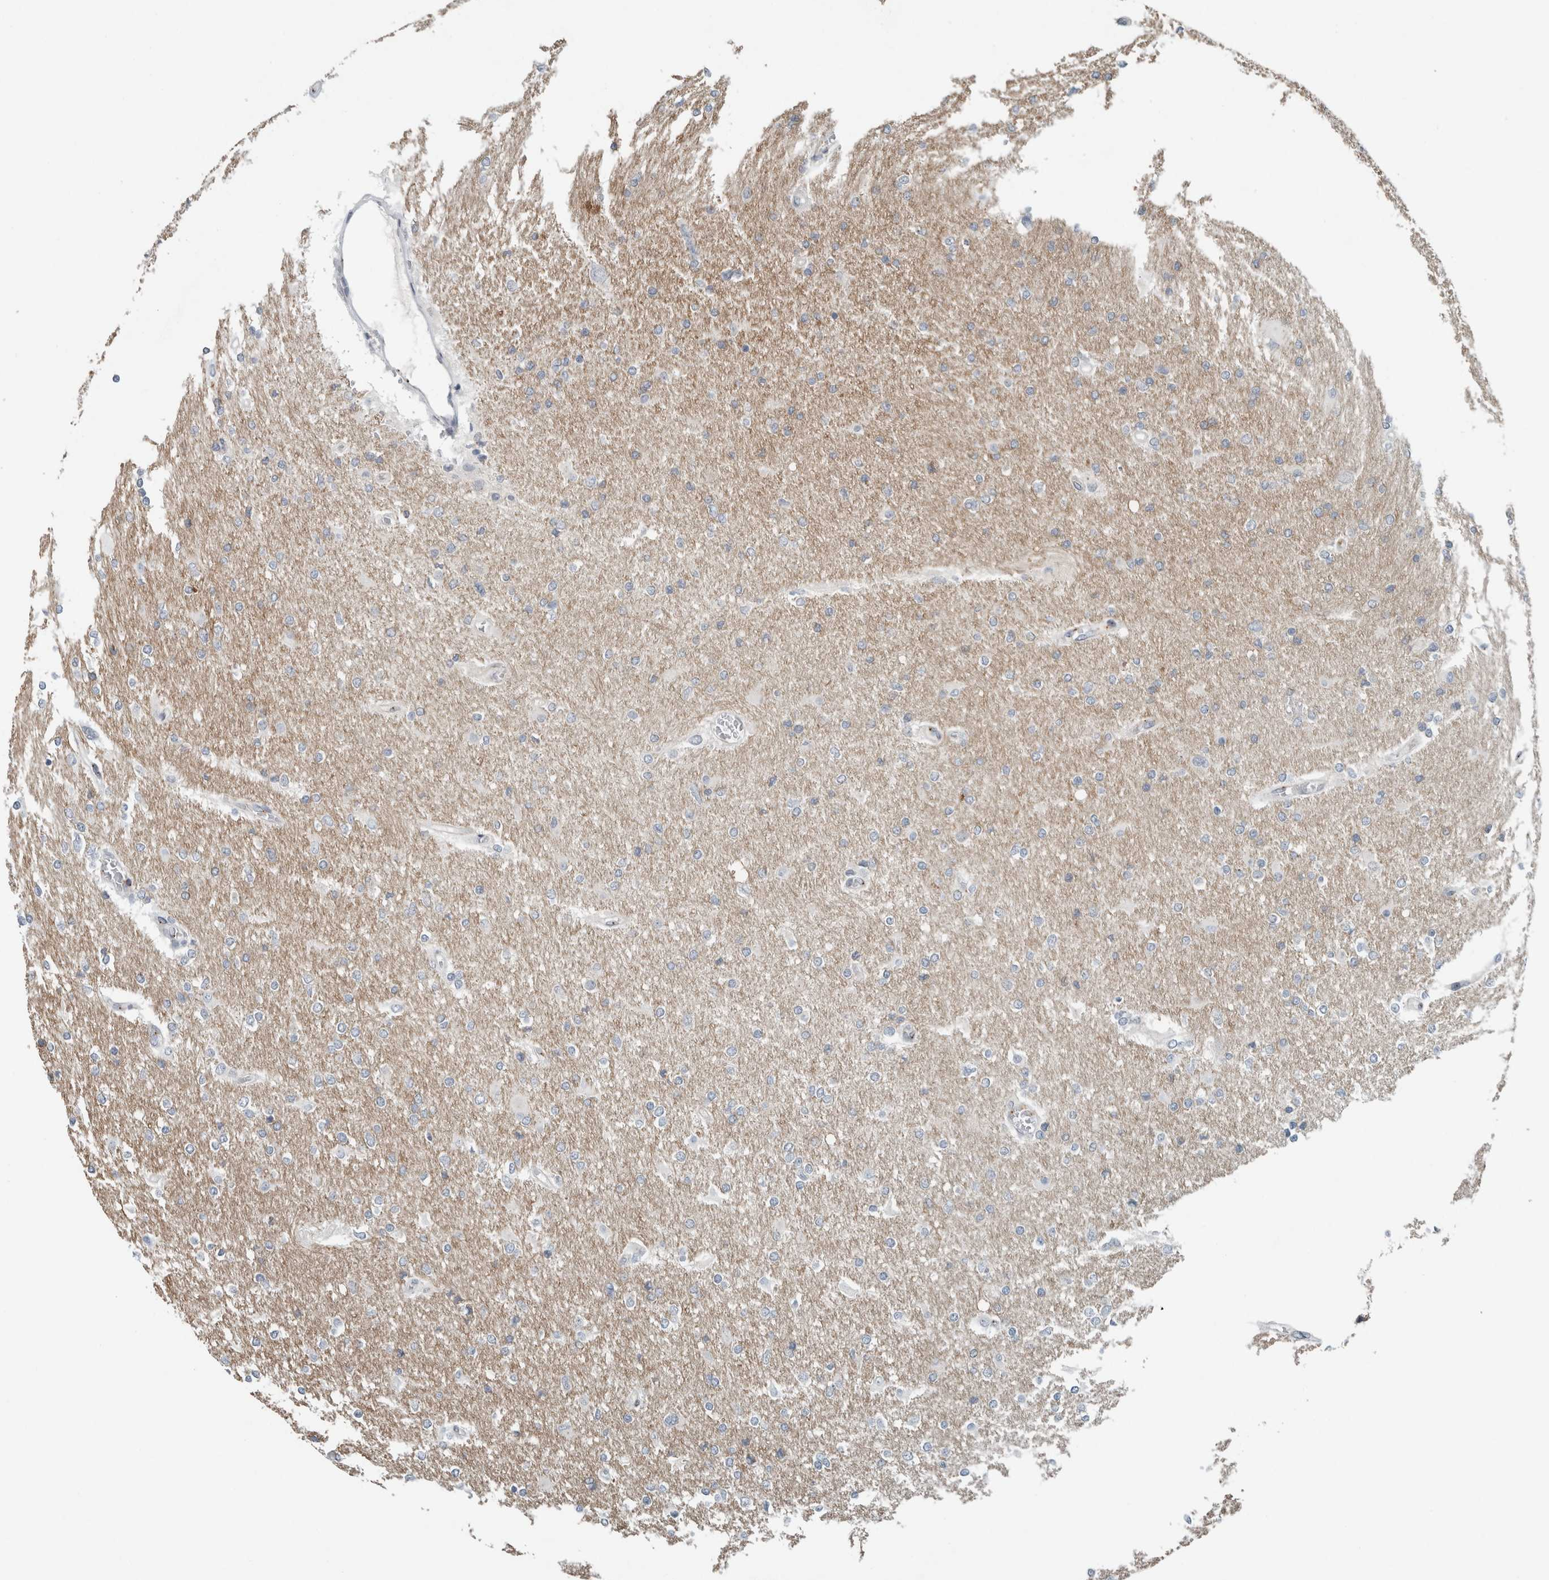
{"staining": {"intensity": "negative", "quantity": "none", "location": "none"}, "tissue": "glioma", "cell_type": "Tumor cells", "image_type": "cancer", "snomed": [{"axis": "morphology", "description": "Glioma, malignant, High grade"}, {"axis": "topography", "description": "Cerebral cortex"}], "caption": "Protein analysis of glioma reveals no significant staining in tumor cells.", "gene": "KIF1C", "patient": {"sex": "female", "age": 36}}